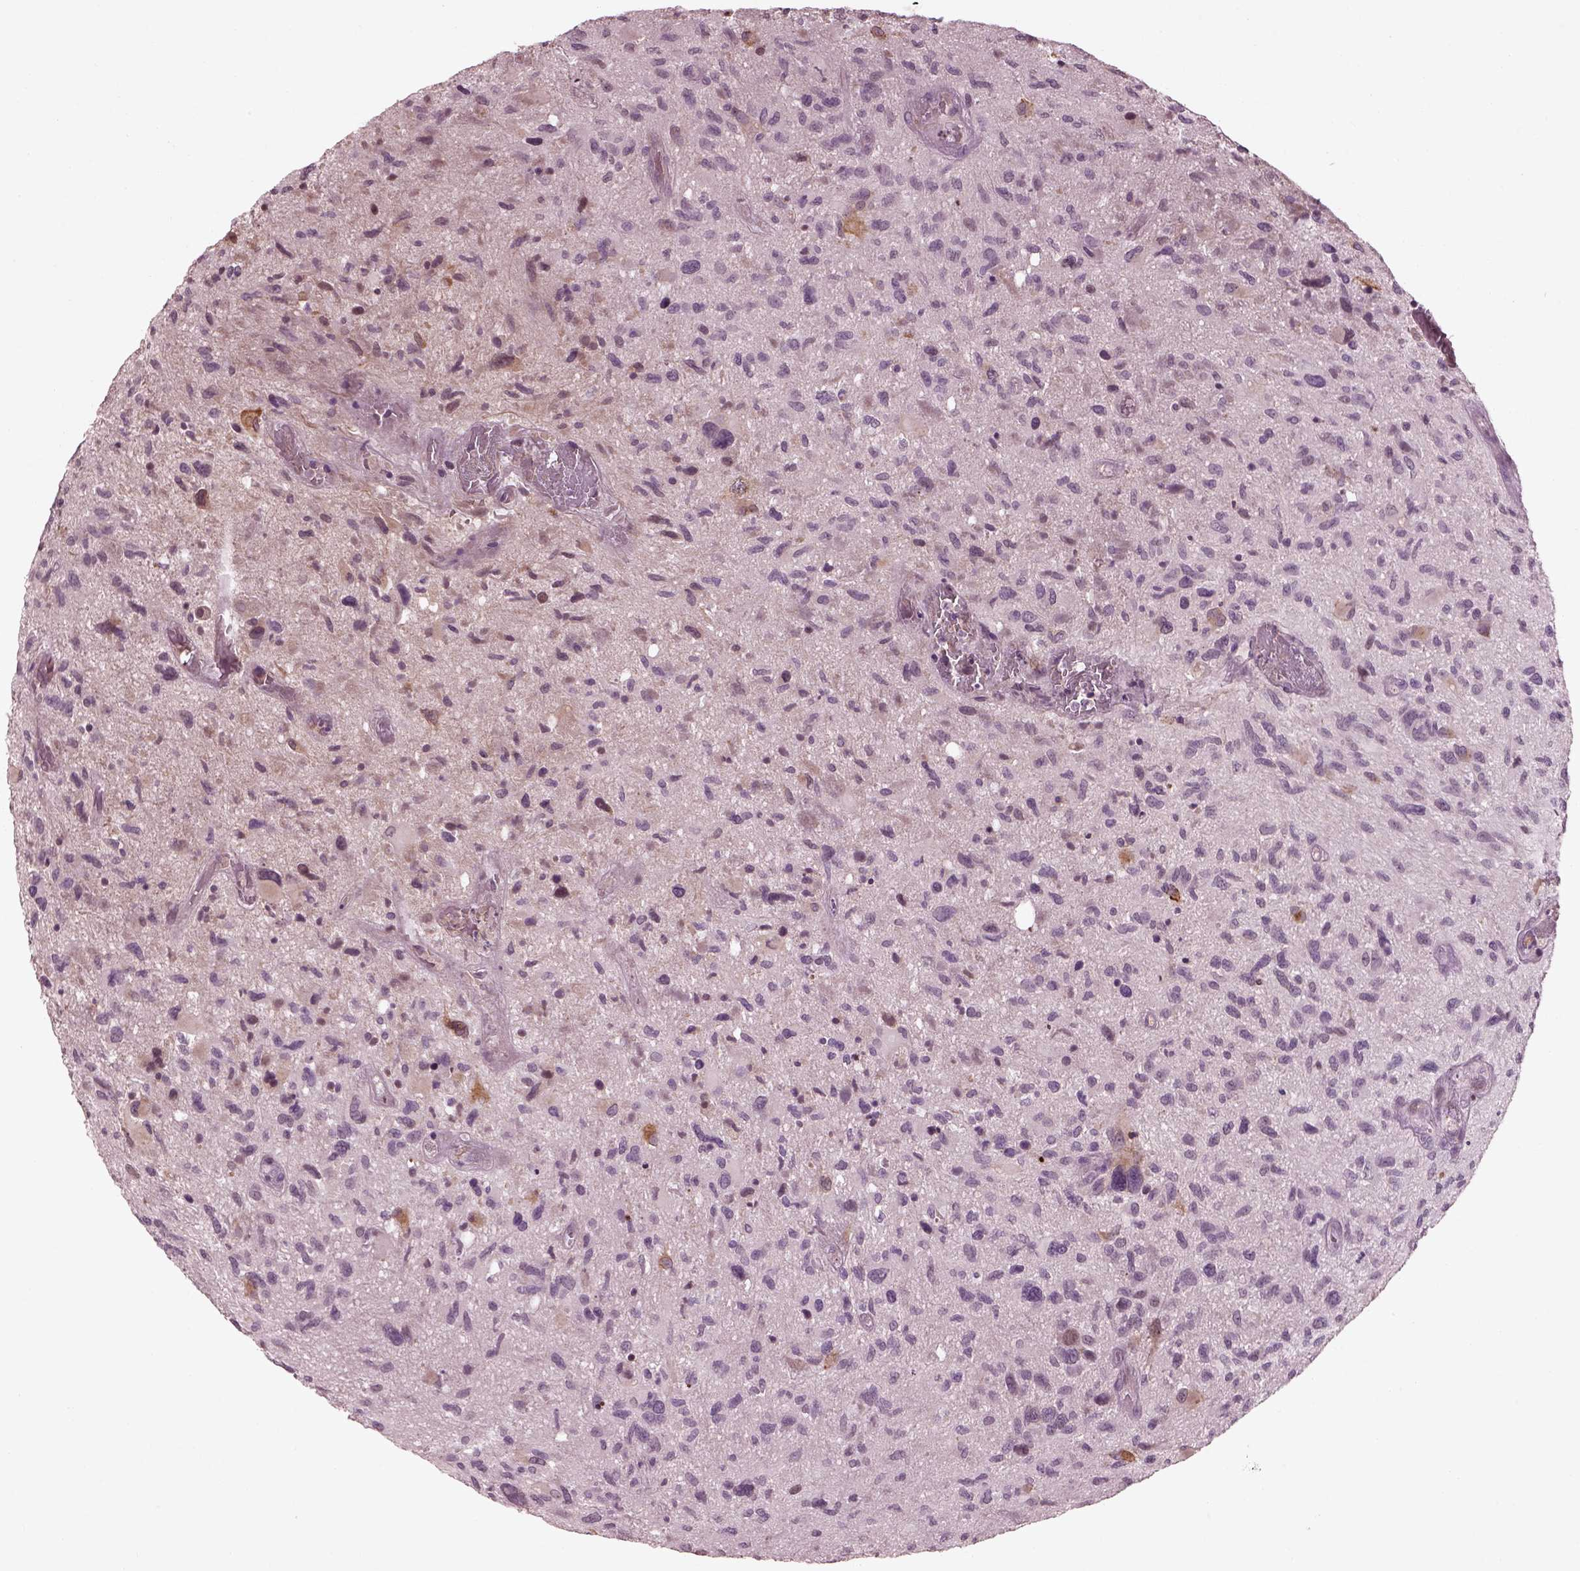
{"staining": {"intensity": "negative", "quantity": "none", "location": "none"}, "tissue": "glioma", "cell_type": "Tumor cells", "image_type": "cancer", "snomed": [{"axis": "morphology", "description": "Glioma, malignant, NOS"}, {"axis": "morphology", "description": "Glioma, malignant, High grade"}, {"axis": "topography", "description": "Brain"}], "caption": "There is no significant expression in tumor cells of malignant glioma. (Brightfield microscopy of DAB (3,3'-diaminobenzidine) immunohistochemistry (IHC) at high magnification).", "gene": "EFEMP1", "patient": {"sex": "female", "age": 71}}